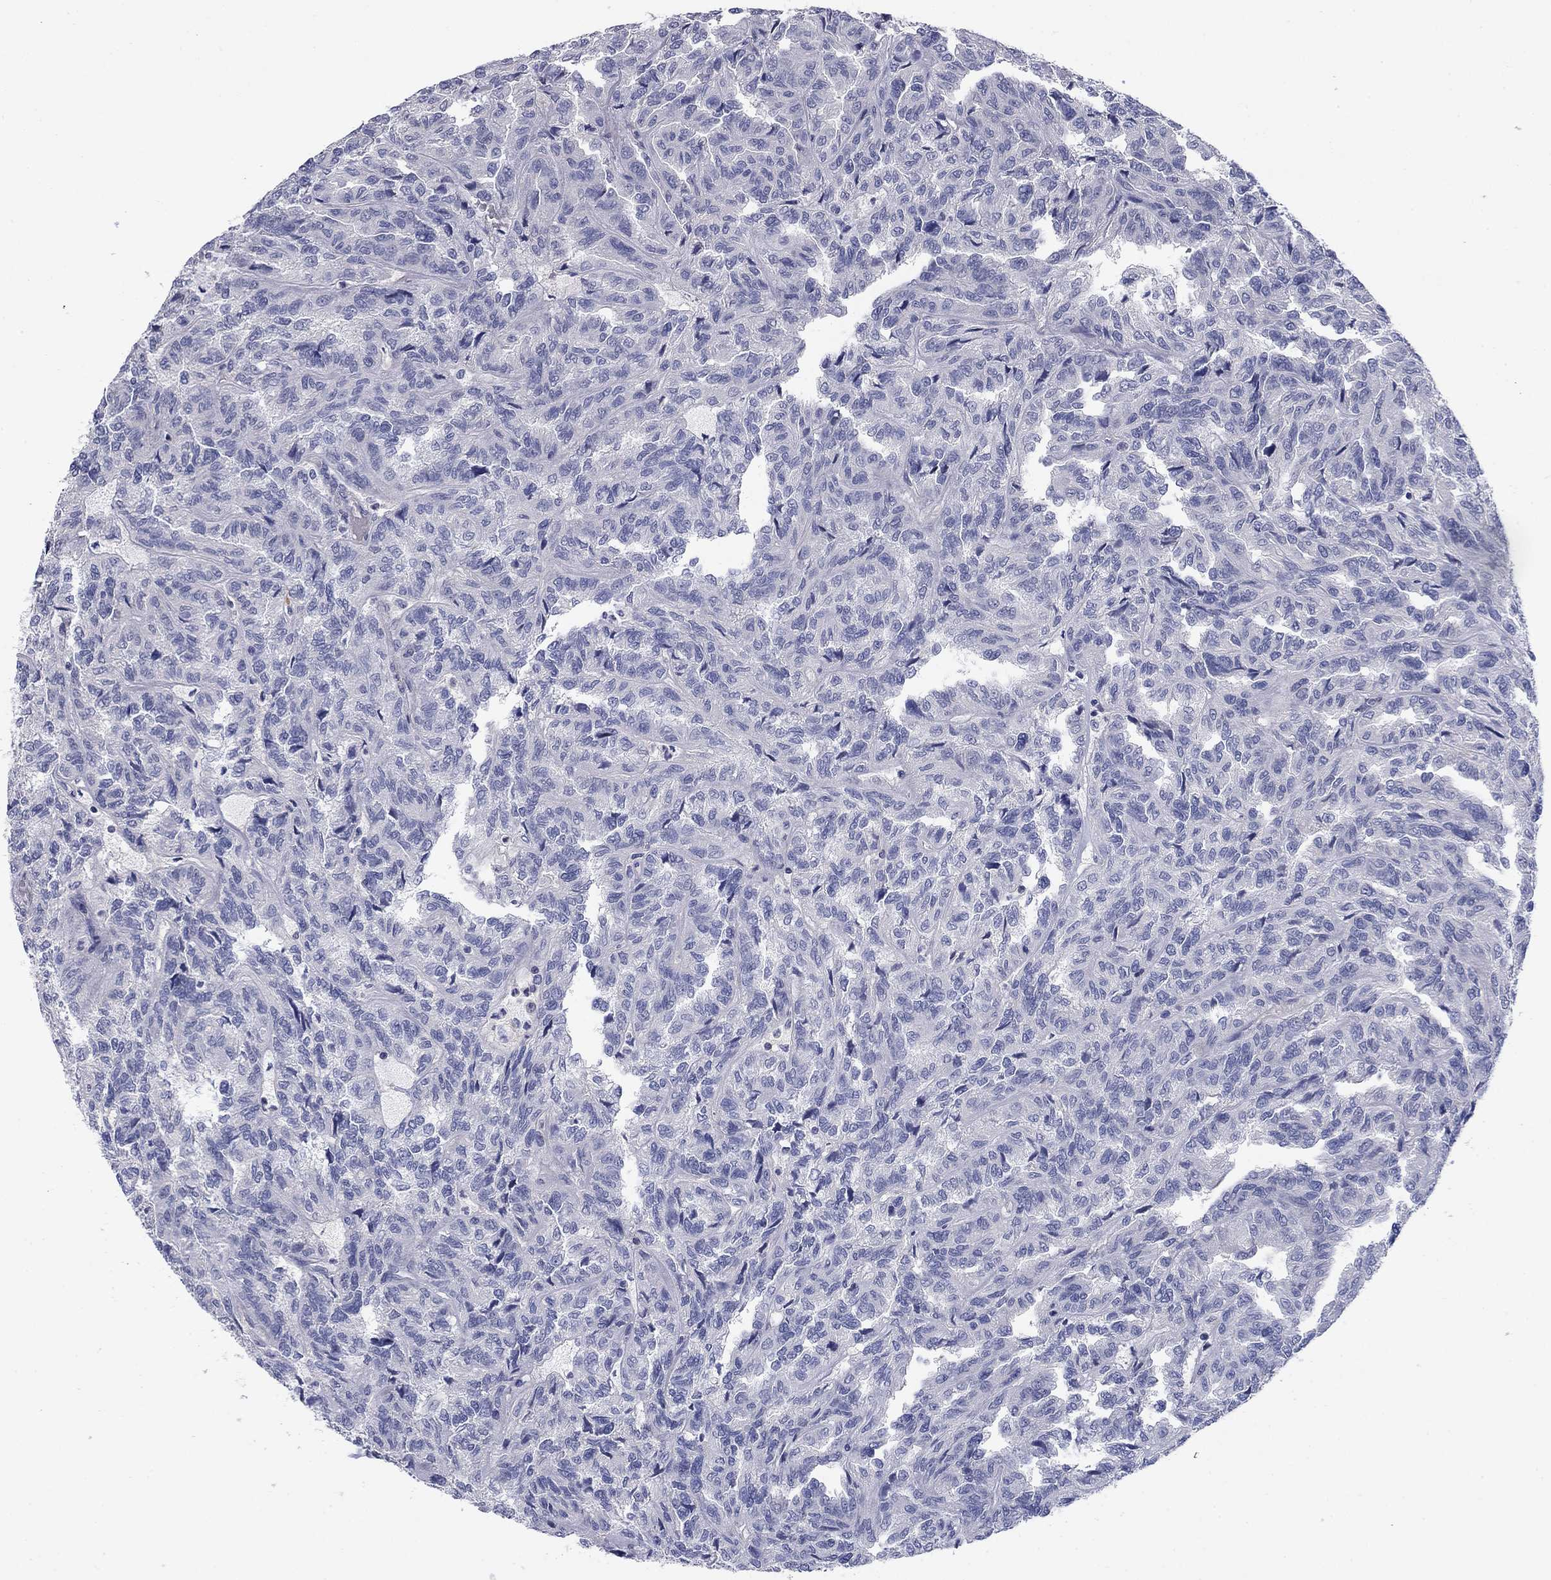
{"staining": {"intensity": "negative", "quantity": "none", "location": "none"}, "tissue": "renal cancer", "cell_type": "Tumor cells", "image_type": "cancer", "snomed": [{"axis": "morphology", "description": "Adenocarcinoma, NOS"}, {"axis": "topography", "description": "Kidney"}], "caption": "Image shows no significant protein expression in tumor cells of adenocarcinoma (renal).", "gene": "PSD4", "patient": {"sex": "male", "age": 79}}